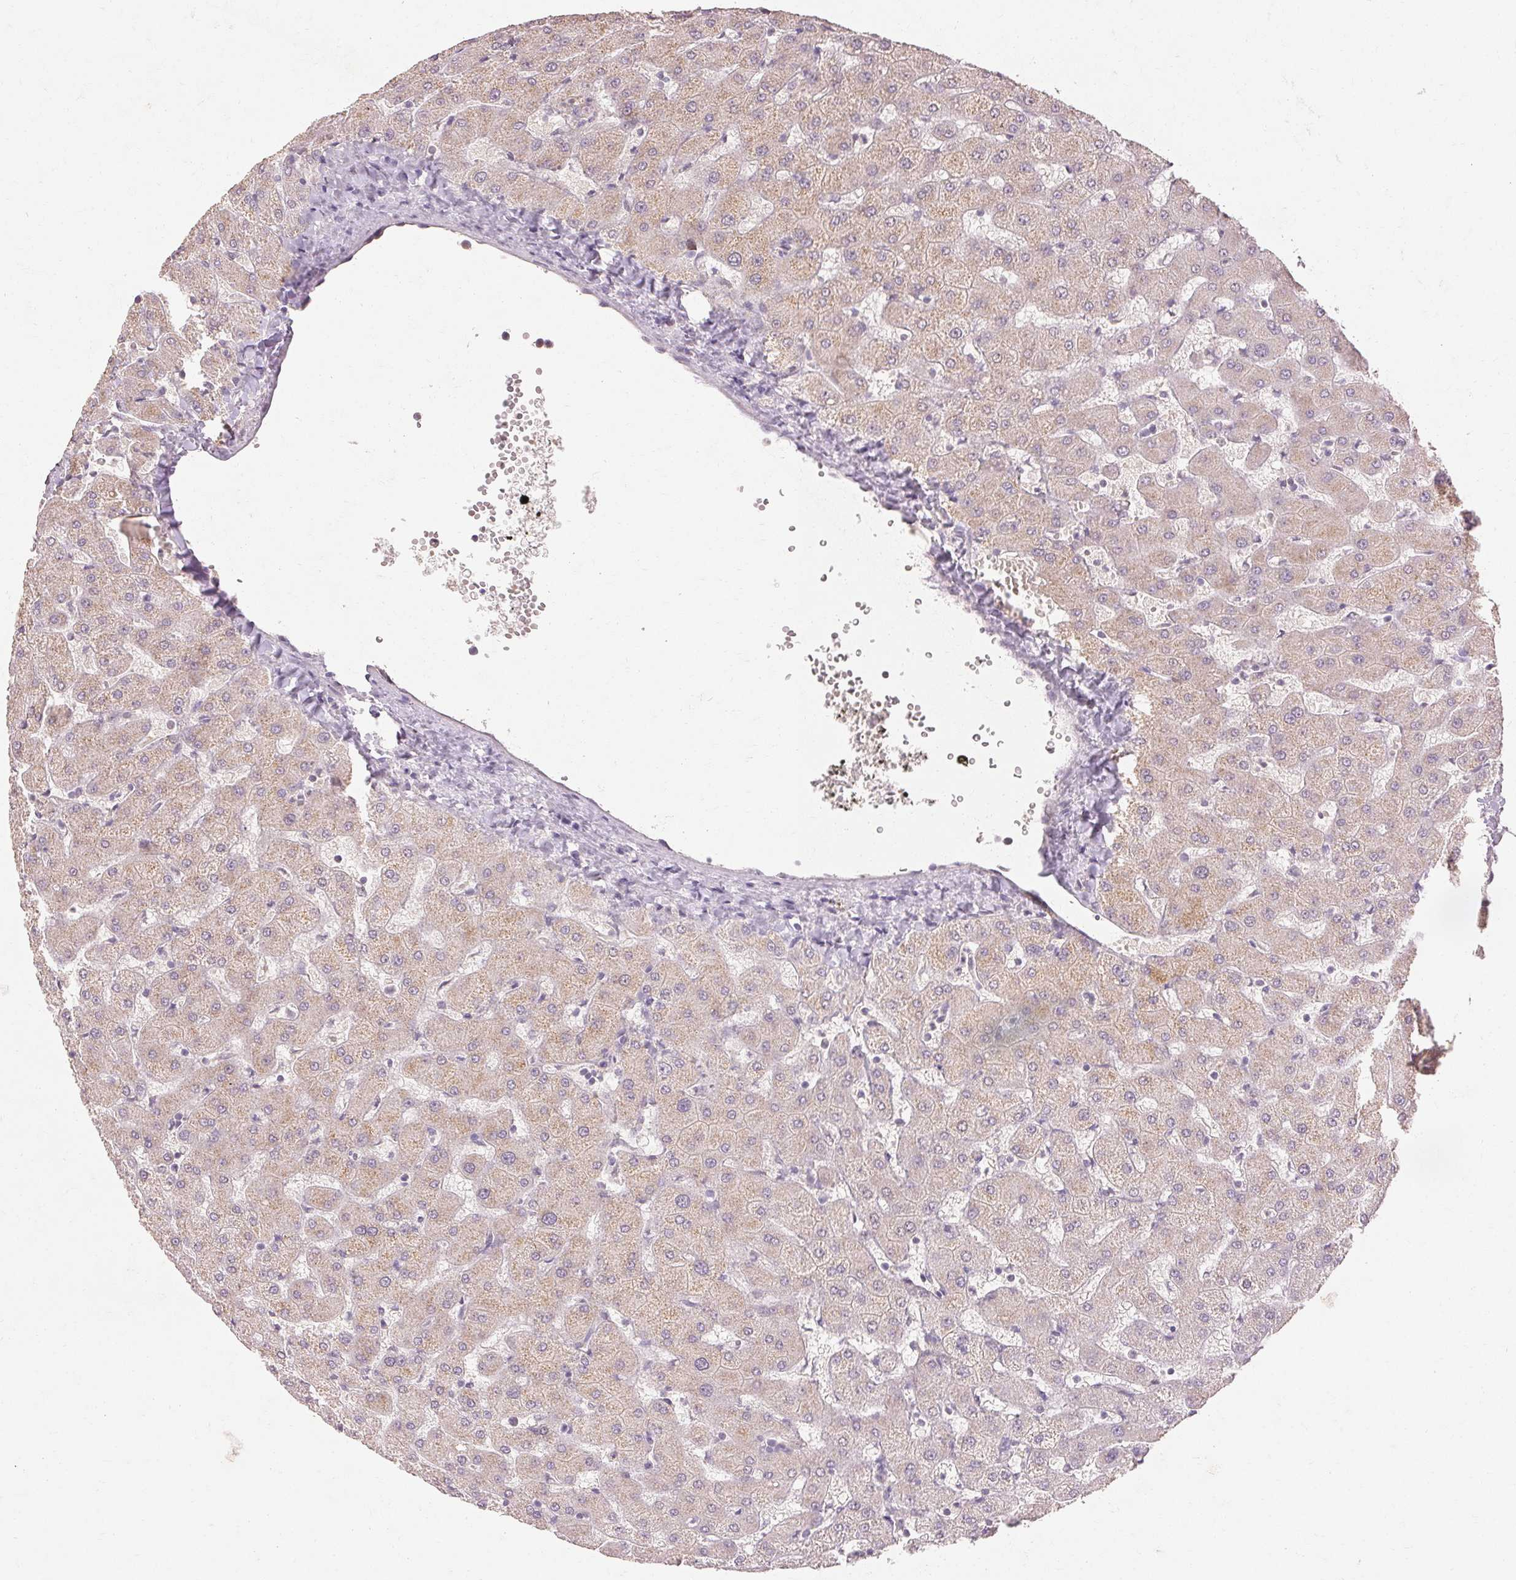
{"staining": {"intensity": "negative", "quantity": "none", "location": "none"}, "tissue": "liver", "cell_type": "Cholangiocytes", "image_type": "normal", "snomed": [{"axis": "morphology", "description": "Normal tissue, NOS"}, {"axis": "topography", "description": "Liver"}], "caption": "Immunohistochemistry histopathology image of unremarkable liver: human liver stained with DAB shows no significant protein staining in cholangiocytes.", "gene": "SKP2", "patient": {"sex": "female", "age": 63}}